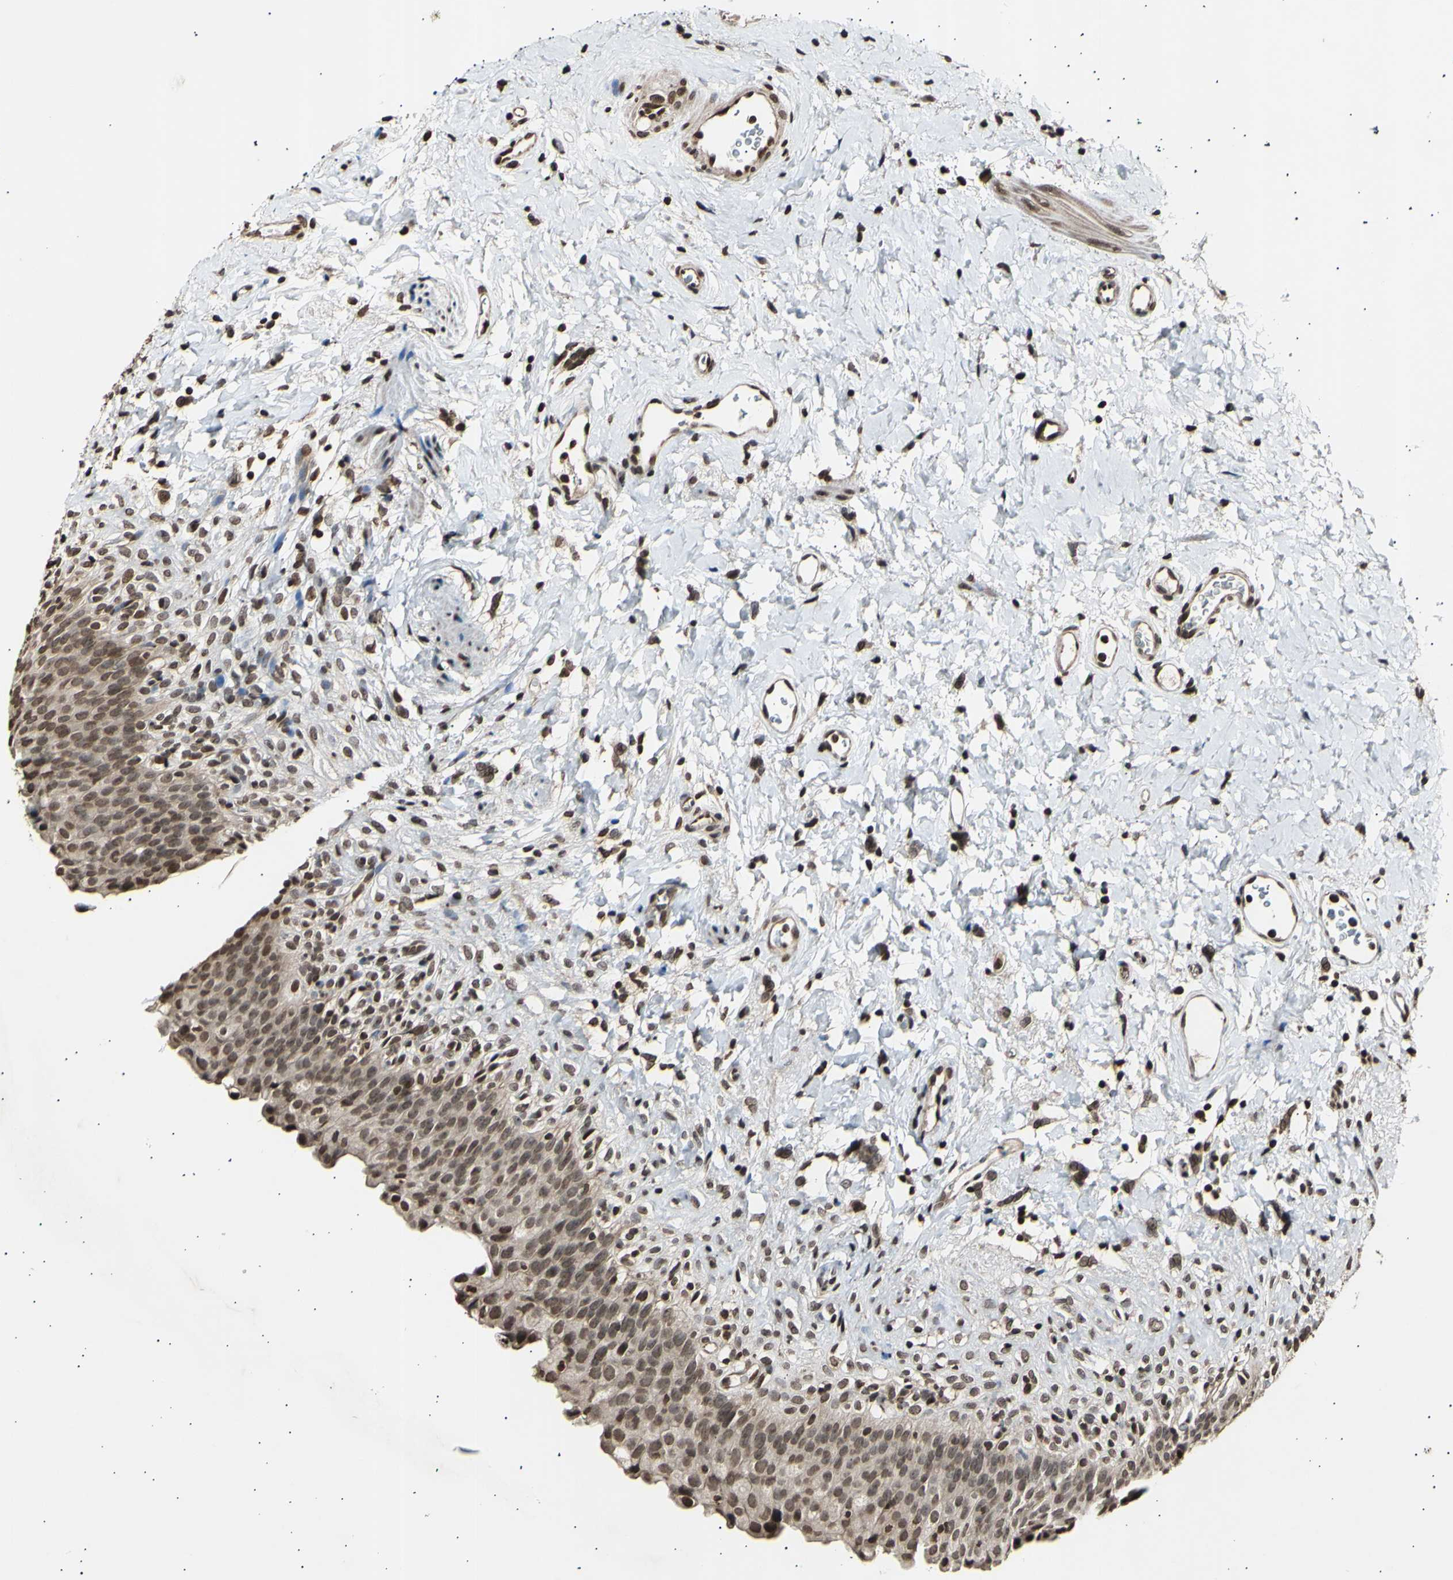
{"staining": {"intensity": "moderate", "quantity": ">75%", "location": "cytoplasmic/membranous,nuclear"}, "tissue": "urinary bladder", "cell_type": "Urothelial cells", "image_type": "normal", "snomed": [{"axis": "morphology", "description": "Normal tissue, NOS"}, {"axis": "topography", "description": "Urinary bladder"}], "caption": "Immunohistochemical staining of normal urinary bladder shows moderate cytoplasmic/membranous,nuclear protein expression in approximately >75% of urothelial cells. (brown staining indicates protein expression, while blue staining denotes nuclei).", "gene": "ANAPC7", "patient": {"sex": "female", "age": 79}}